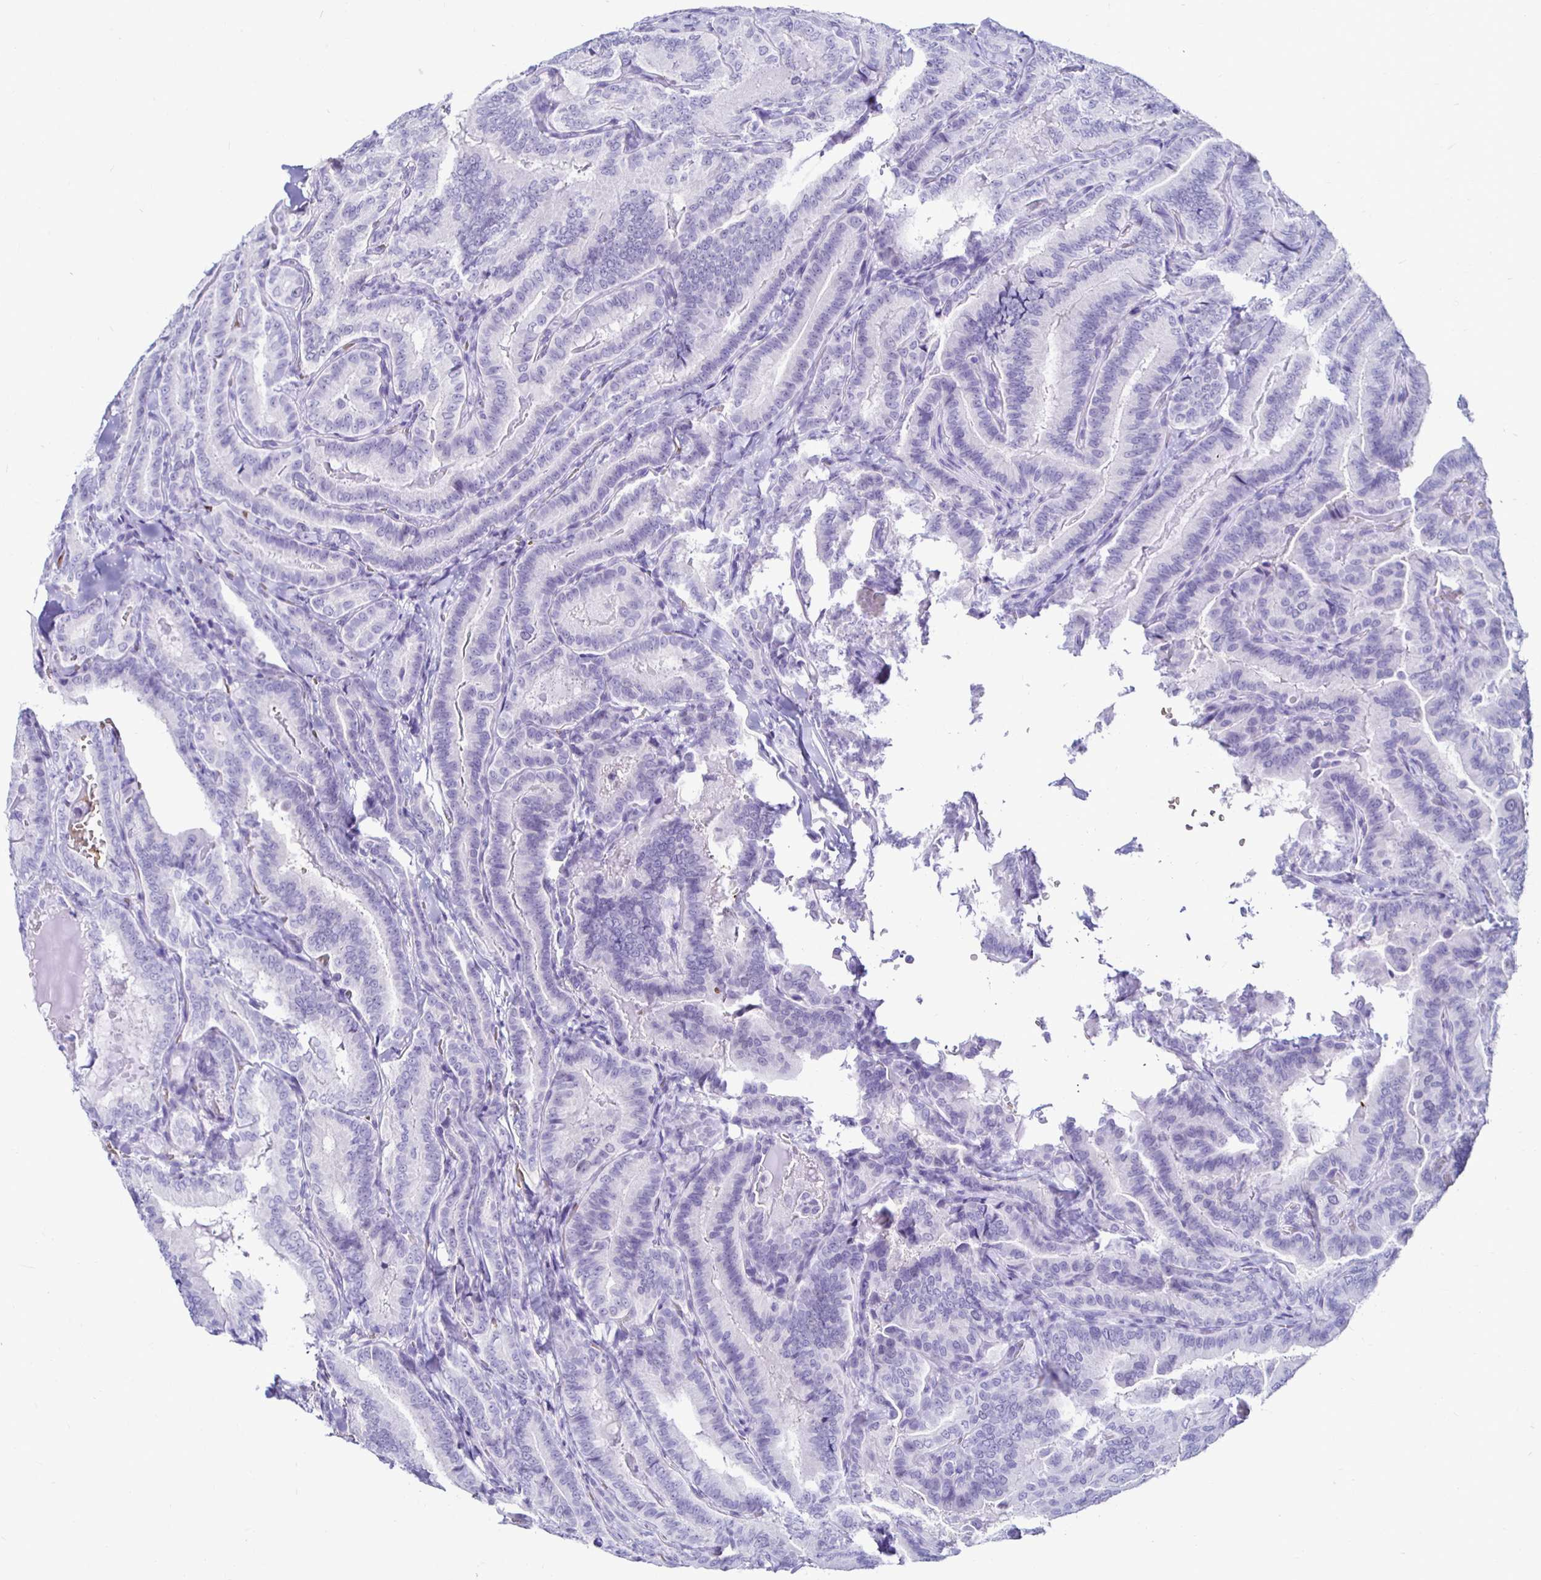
{"staining": {"intensity": "negative", "quantity": "none", "location": "none"}, "tissue": "thyroid cancer", "cell_type": "Tumor cells", "image_type": "cancer", "snomed": [{"axis": "morphology", "description": "Papillary adenocarcinoma, NOS"}, {"axis": "topography", "description": "Thyroid gland"}], "caption": "Thyroid papillary adenocarcinoma was stained to show a protein in brown. There is no significant staining in tumor cells.", "gene": "RHBDL3", "patient": {"sex": "male", "age": 61}}